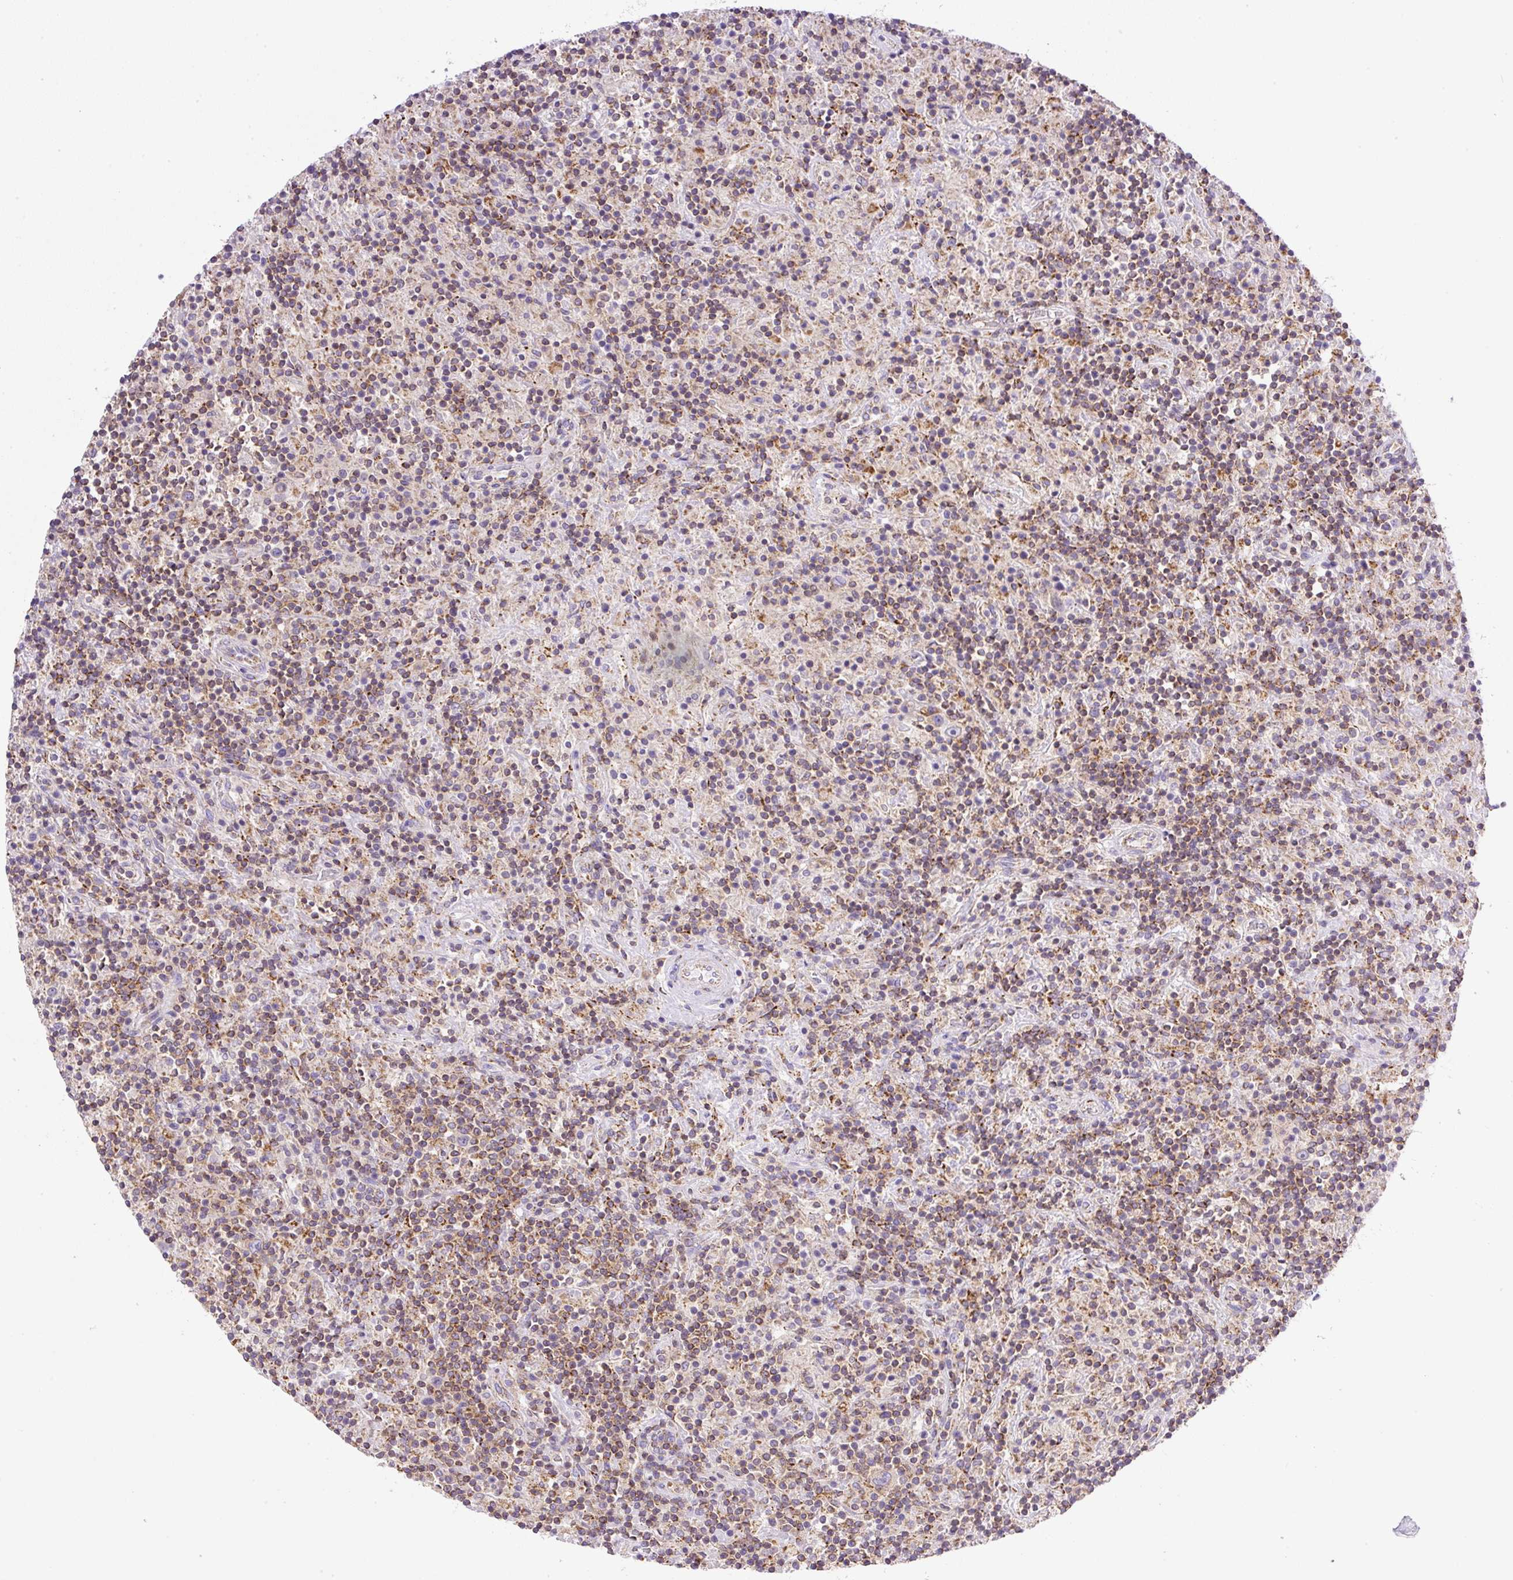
{"staining": {"intensity": "negative", "quantity": "none", "location": "none"}, "tissue": "lymphoma", "cell_type": "Tumor cells", "image_type": "cancer", "snomed": [{"axis": "morphology", "description": "Hodgkin's disease, NOS"}, {"axis": "topography", "description": "Lymph node"}], "caption": "IHC micrograph of neoplastic tissue: human Hodgkin's disease stained with DAB (3,3'-diaminobenzidine) exhibits no significant protein staining in tumor cells.", "gene": "NF1", "patient": {"sex": "male", "age": 70}}